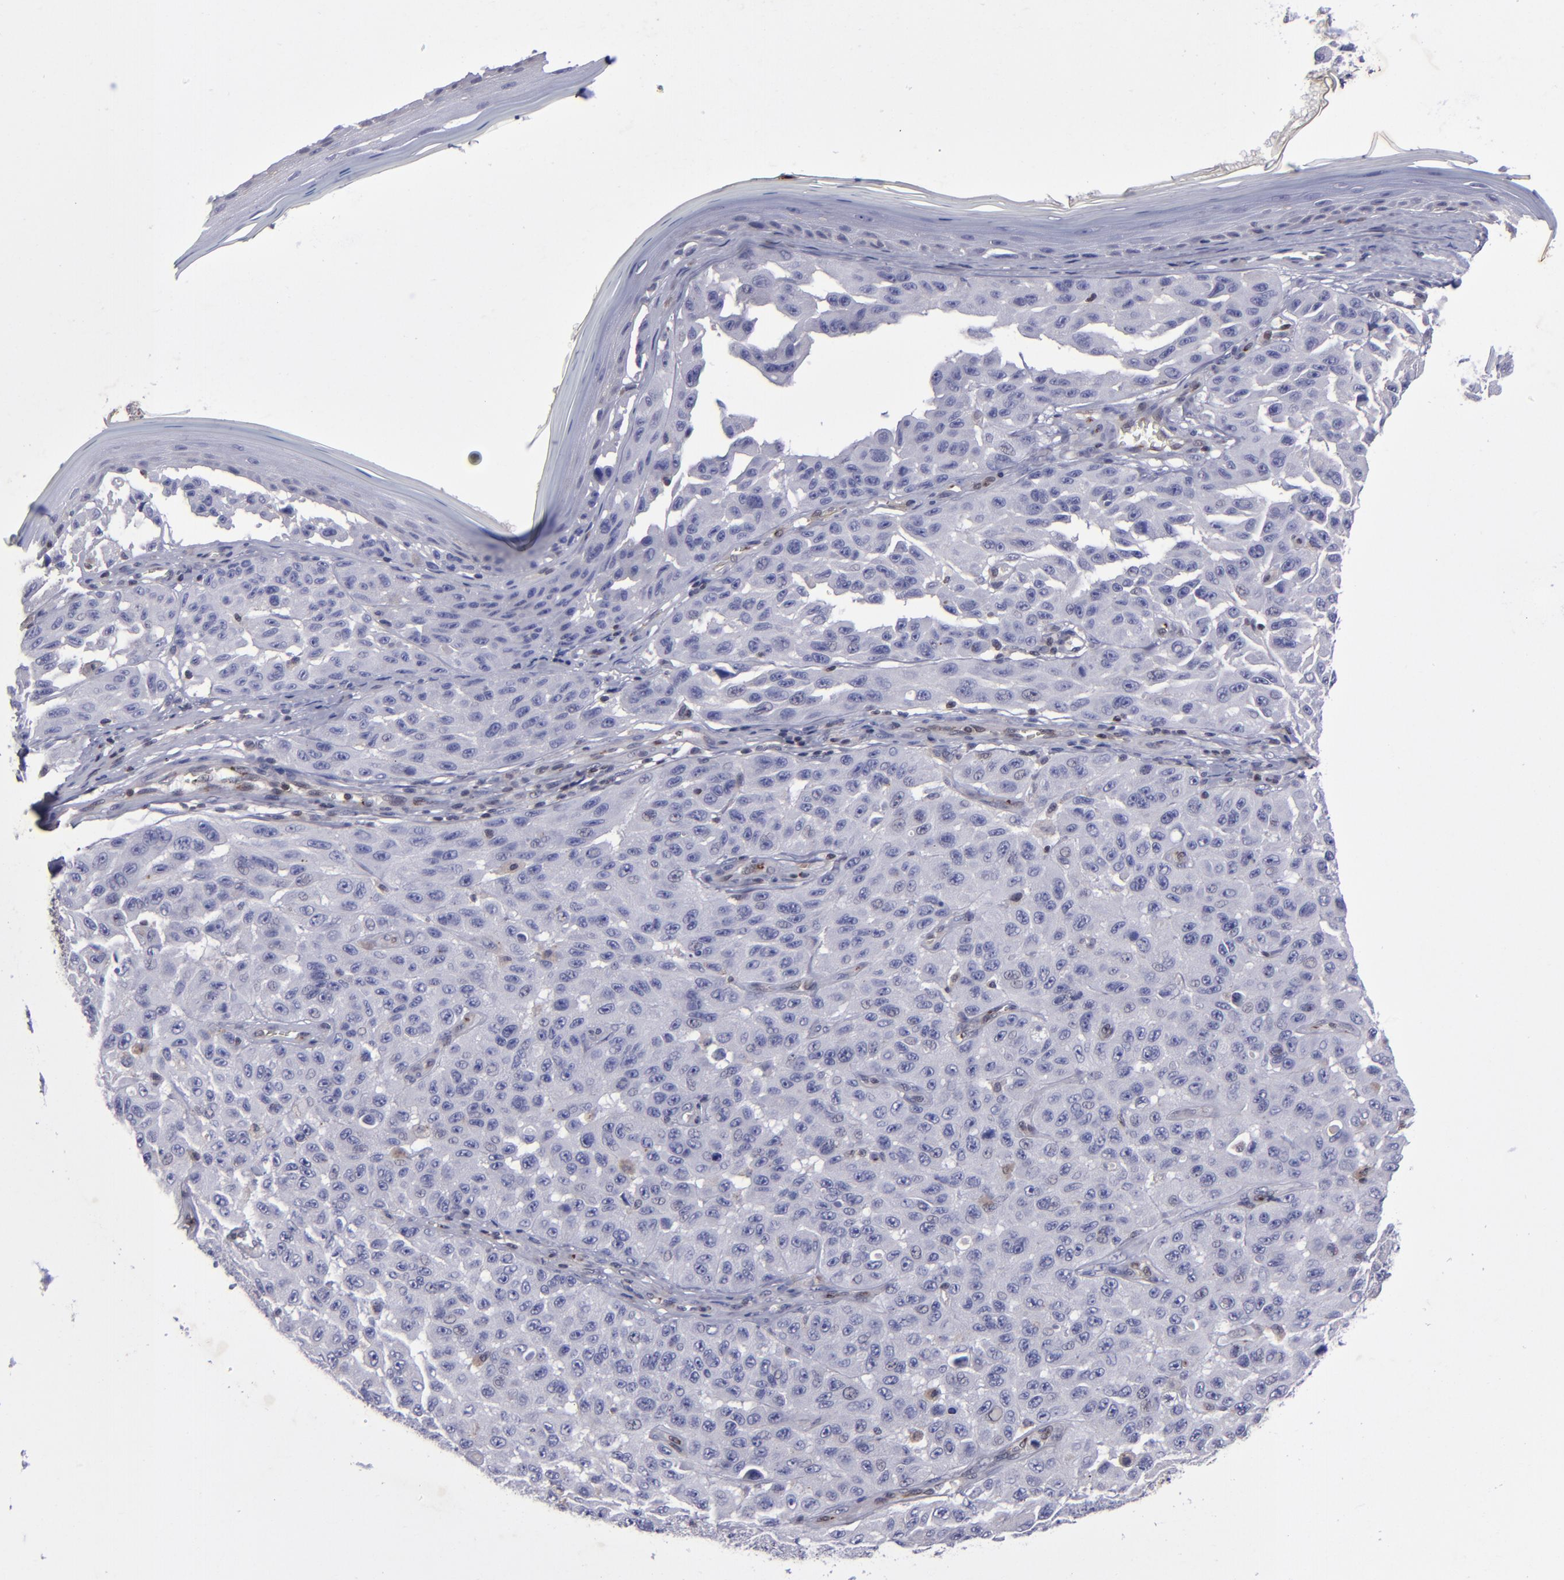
{"staining": {"intensity": "negative", "quantity": "none", "location": "none"}, "tissue": "melanoma", "cell_type": "Tumor cells", "image_type": "cancer", "snomed": [{"axis": "morphology", "description": "Malignant melanoma, NOS"}, {"axis": "topography", "description": "Skin"}], "caption": "High power microscopy image of an immunohistochemistry (IHC) image of malignant melanoma, revealing no significant expression in tumor cells. Nuclei are stained in blue.", "gene": "MGMT", "patient": {"sex": "male", "age": 30}}